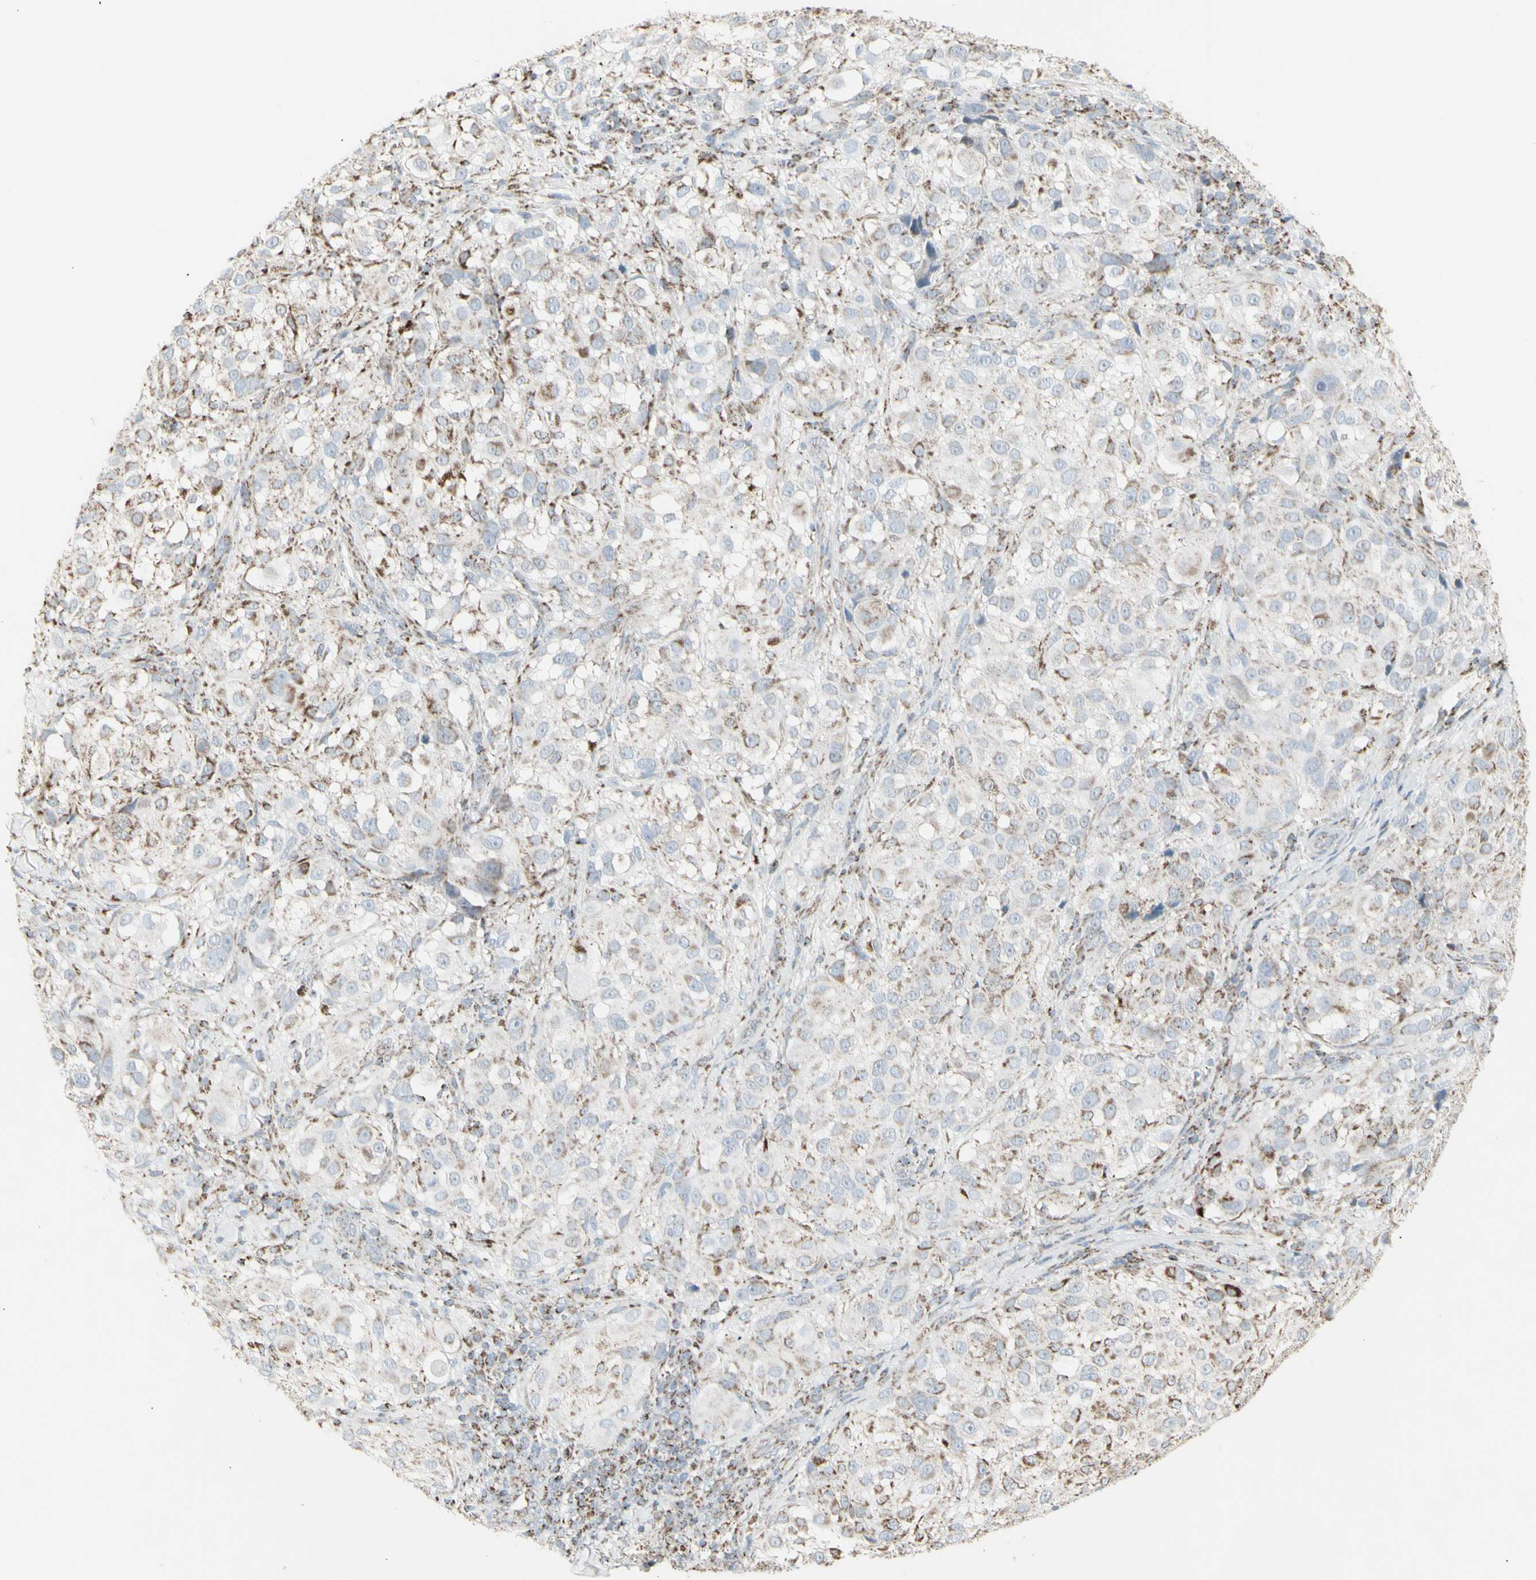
{"staining": {"intensity": "weak", "quantity": "25%-75%", "location": "cytoplasmic/membranous"}, "tissue": "melanoma", "cell_type": "Tumor cells", "image_type": "cancer", "snomed": [{"axis": "morphology", "description": "Necrosis, NOS"}, {"axis": "morphology", "description": "Malignant melanoma, NOS"}, {"axis": "topography", "description": "Skin"}], "caption": "Weak cytoplasmic/membranous staining for a protein is appreciated in about 25%-75% of tumor cells of malignant melanoma using immunohistochemistry.", "gene": "PLGRKT", "patient": {"sex": "female", "age": 87}}